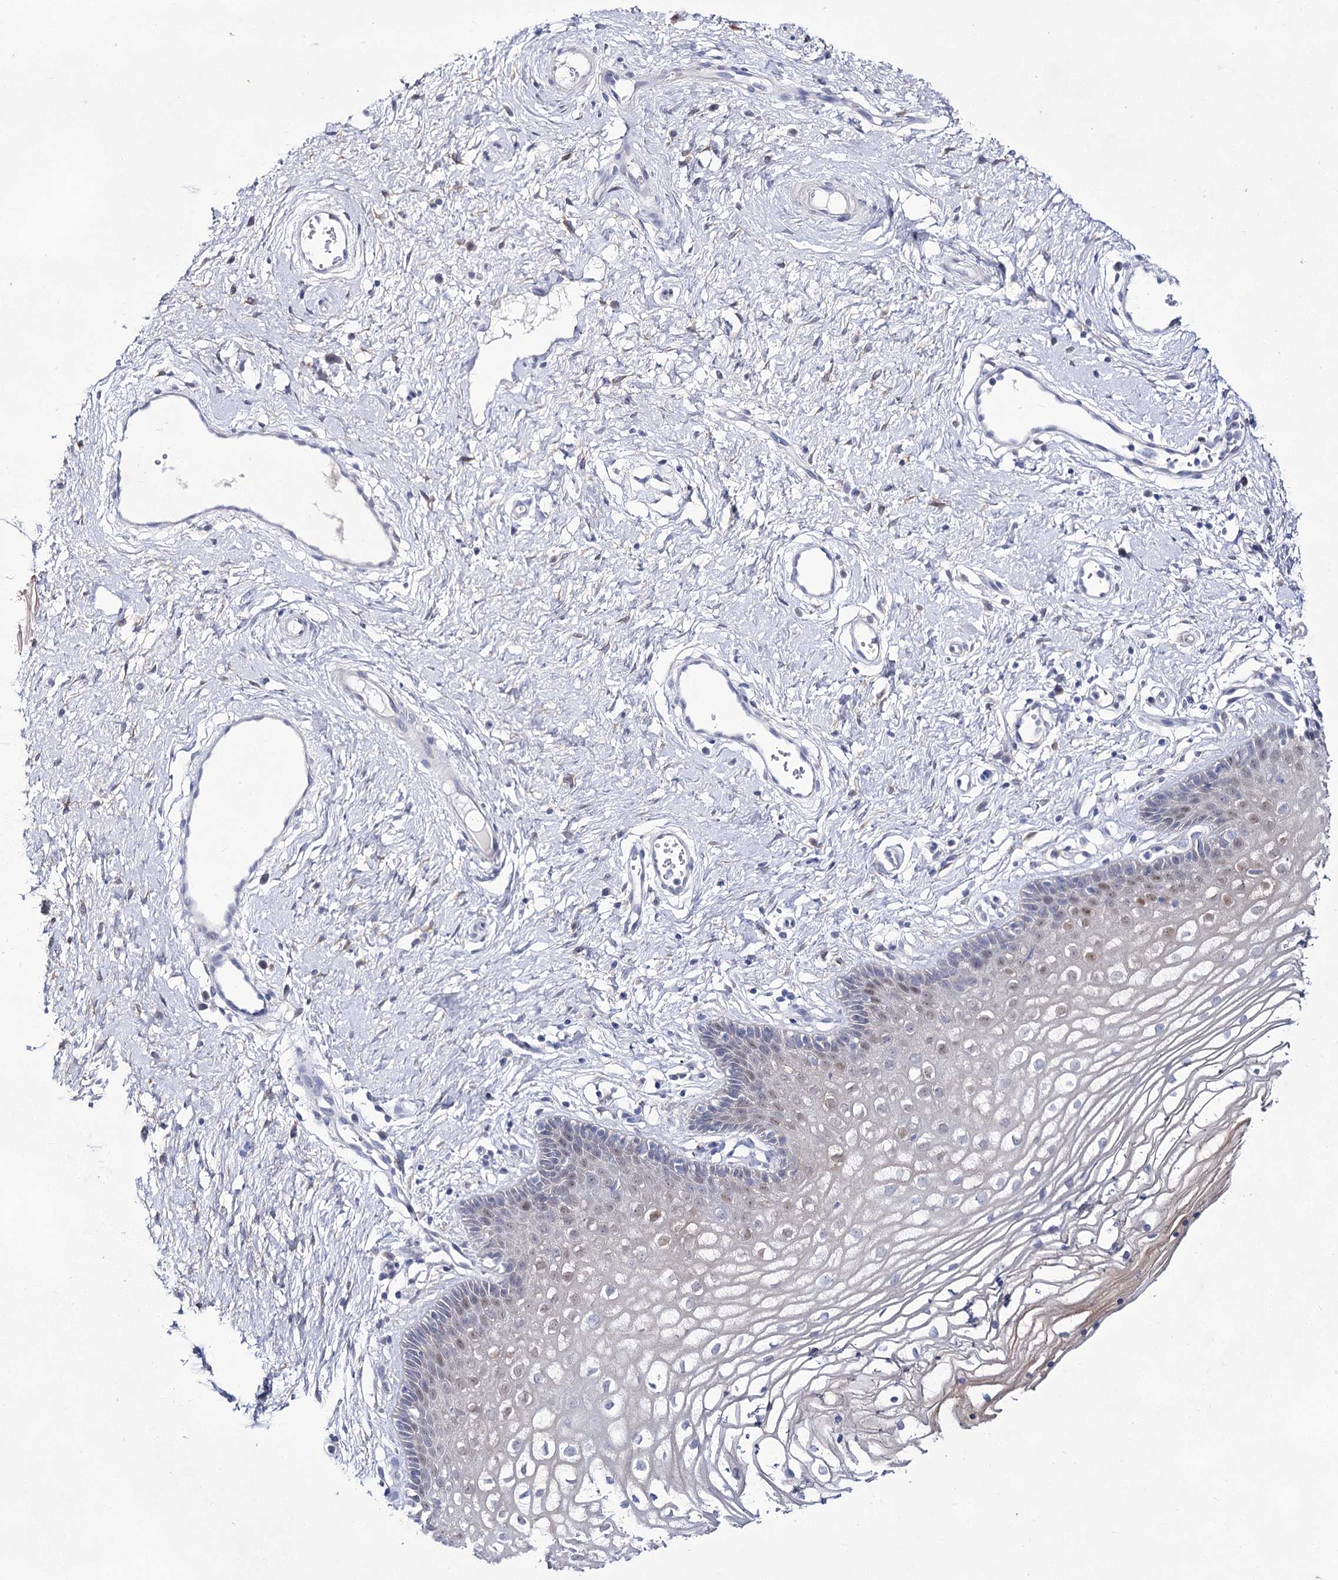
{"staining": {"intensity": "weak", "quantity": "<25%", "location": "nuclear"}, "tissue": "vagina", "cell_type": "Squamous epithelial cells", "image_type": "normal", "snomed": [{"axis": "morphology", "description": "Normal tissue, NOS"}, {"axis": "topography", "description": "Vagina"}], "caption": "Squamous epithelial cells show no significant expression in unremarkable vagina. (Brightfield microscopy of DAB (3,3'-diaminobenzidine) IHC at high magnification).", "gene": "UGDH", "patient": {"sex": "female", "age": 46}}